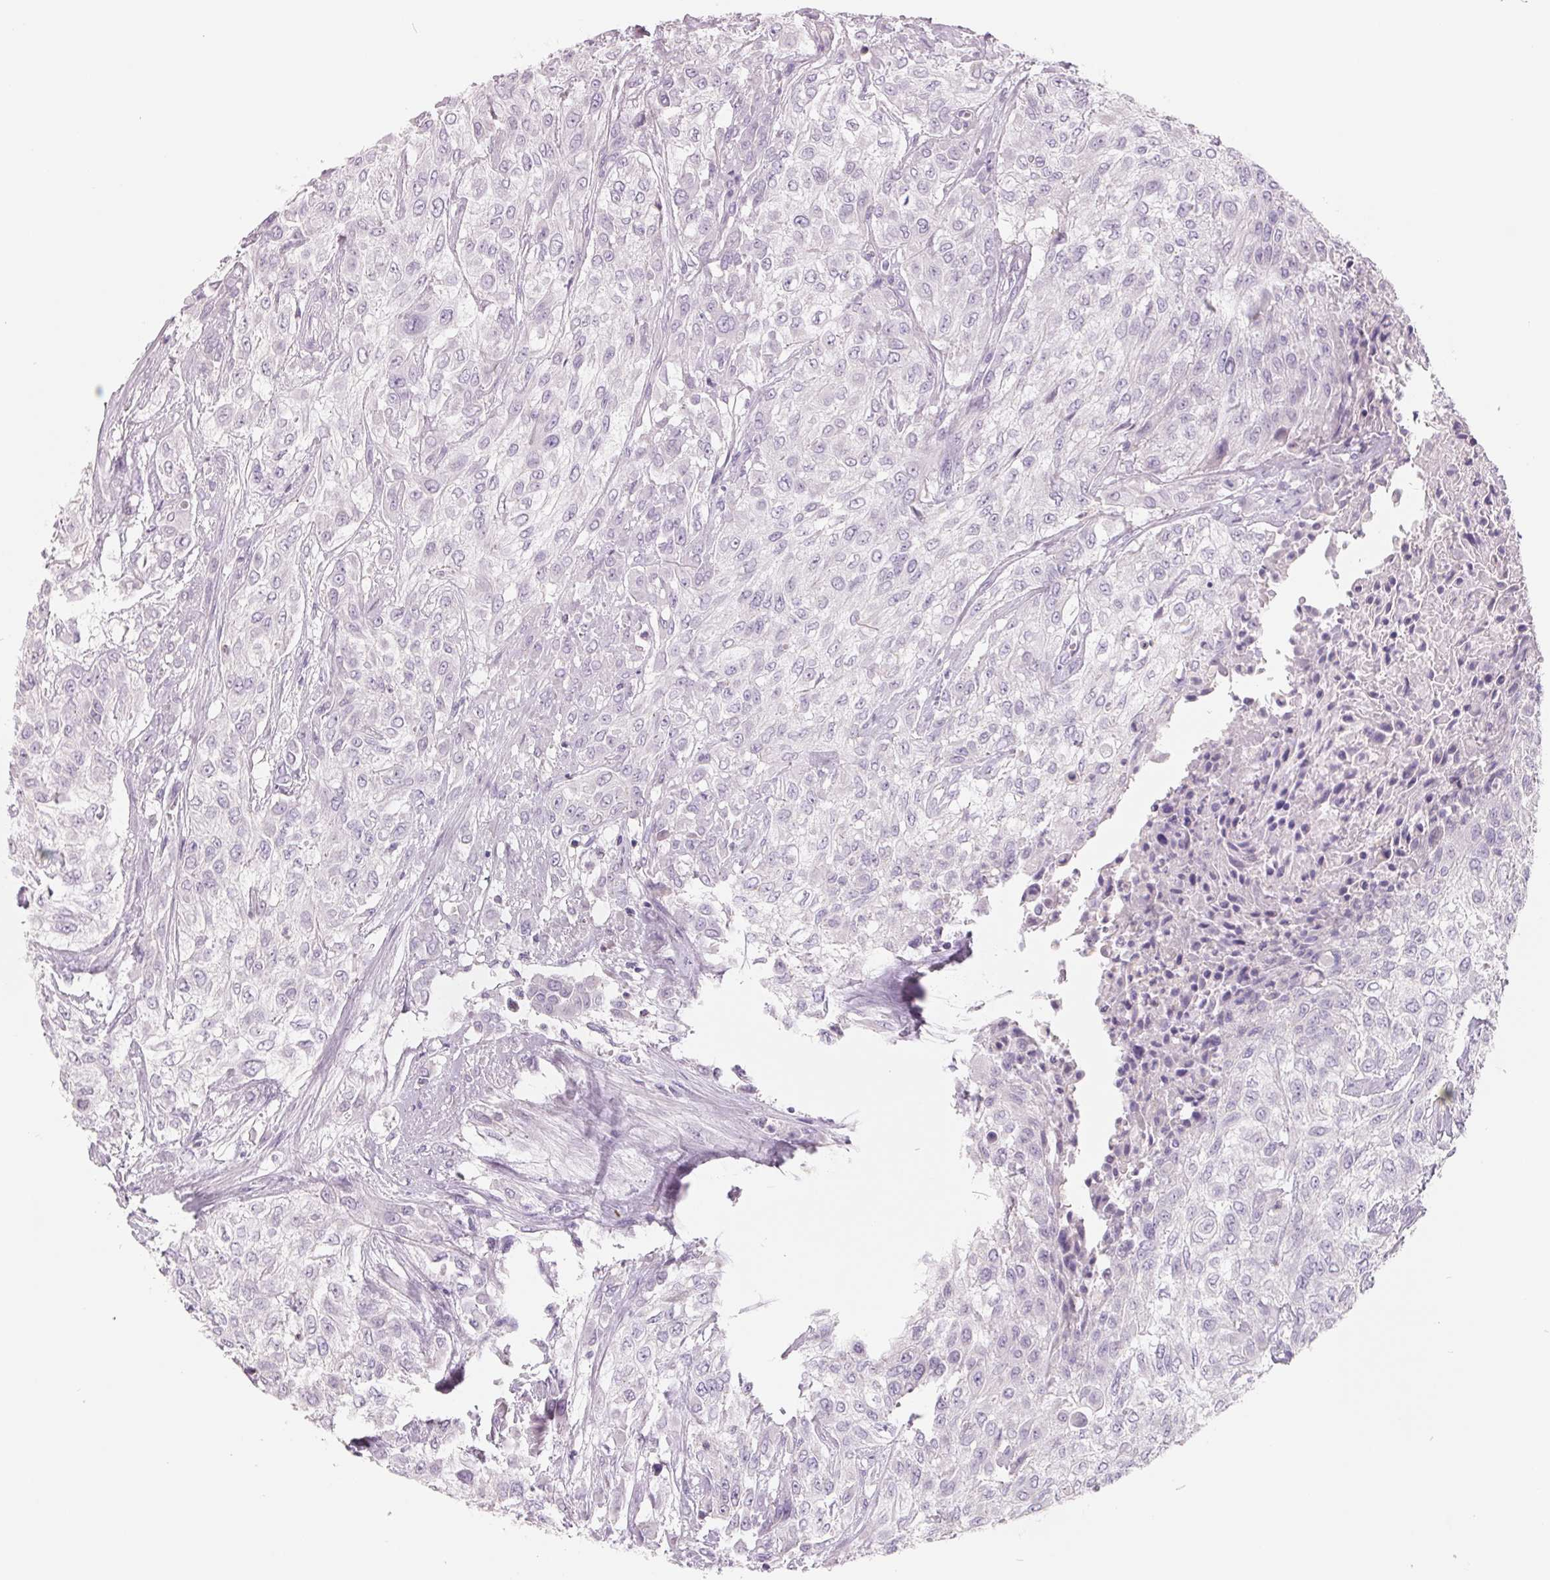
{"staining": {"intensity": "negative", "quantity": "none", "location": "none"}, "tissue": "urothelial cancer", "cell_type": "Tumor cells", "image_type": "cancer", "snomed": [{"axis": "morphology", "description": "Urothelial carcinoma, High grade"}, {"axis": "topography", "description": "Urinary bladder"}], "caption": "This is an immunohistochemistry photomicrograph of human urothelial carcinoma (high-grade). There is no positivity in tumor cells.", "gene": "FTCD", "patient": {"sex": "male", "age": 57}}